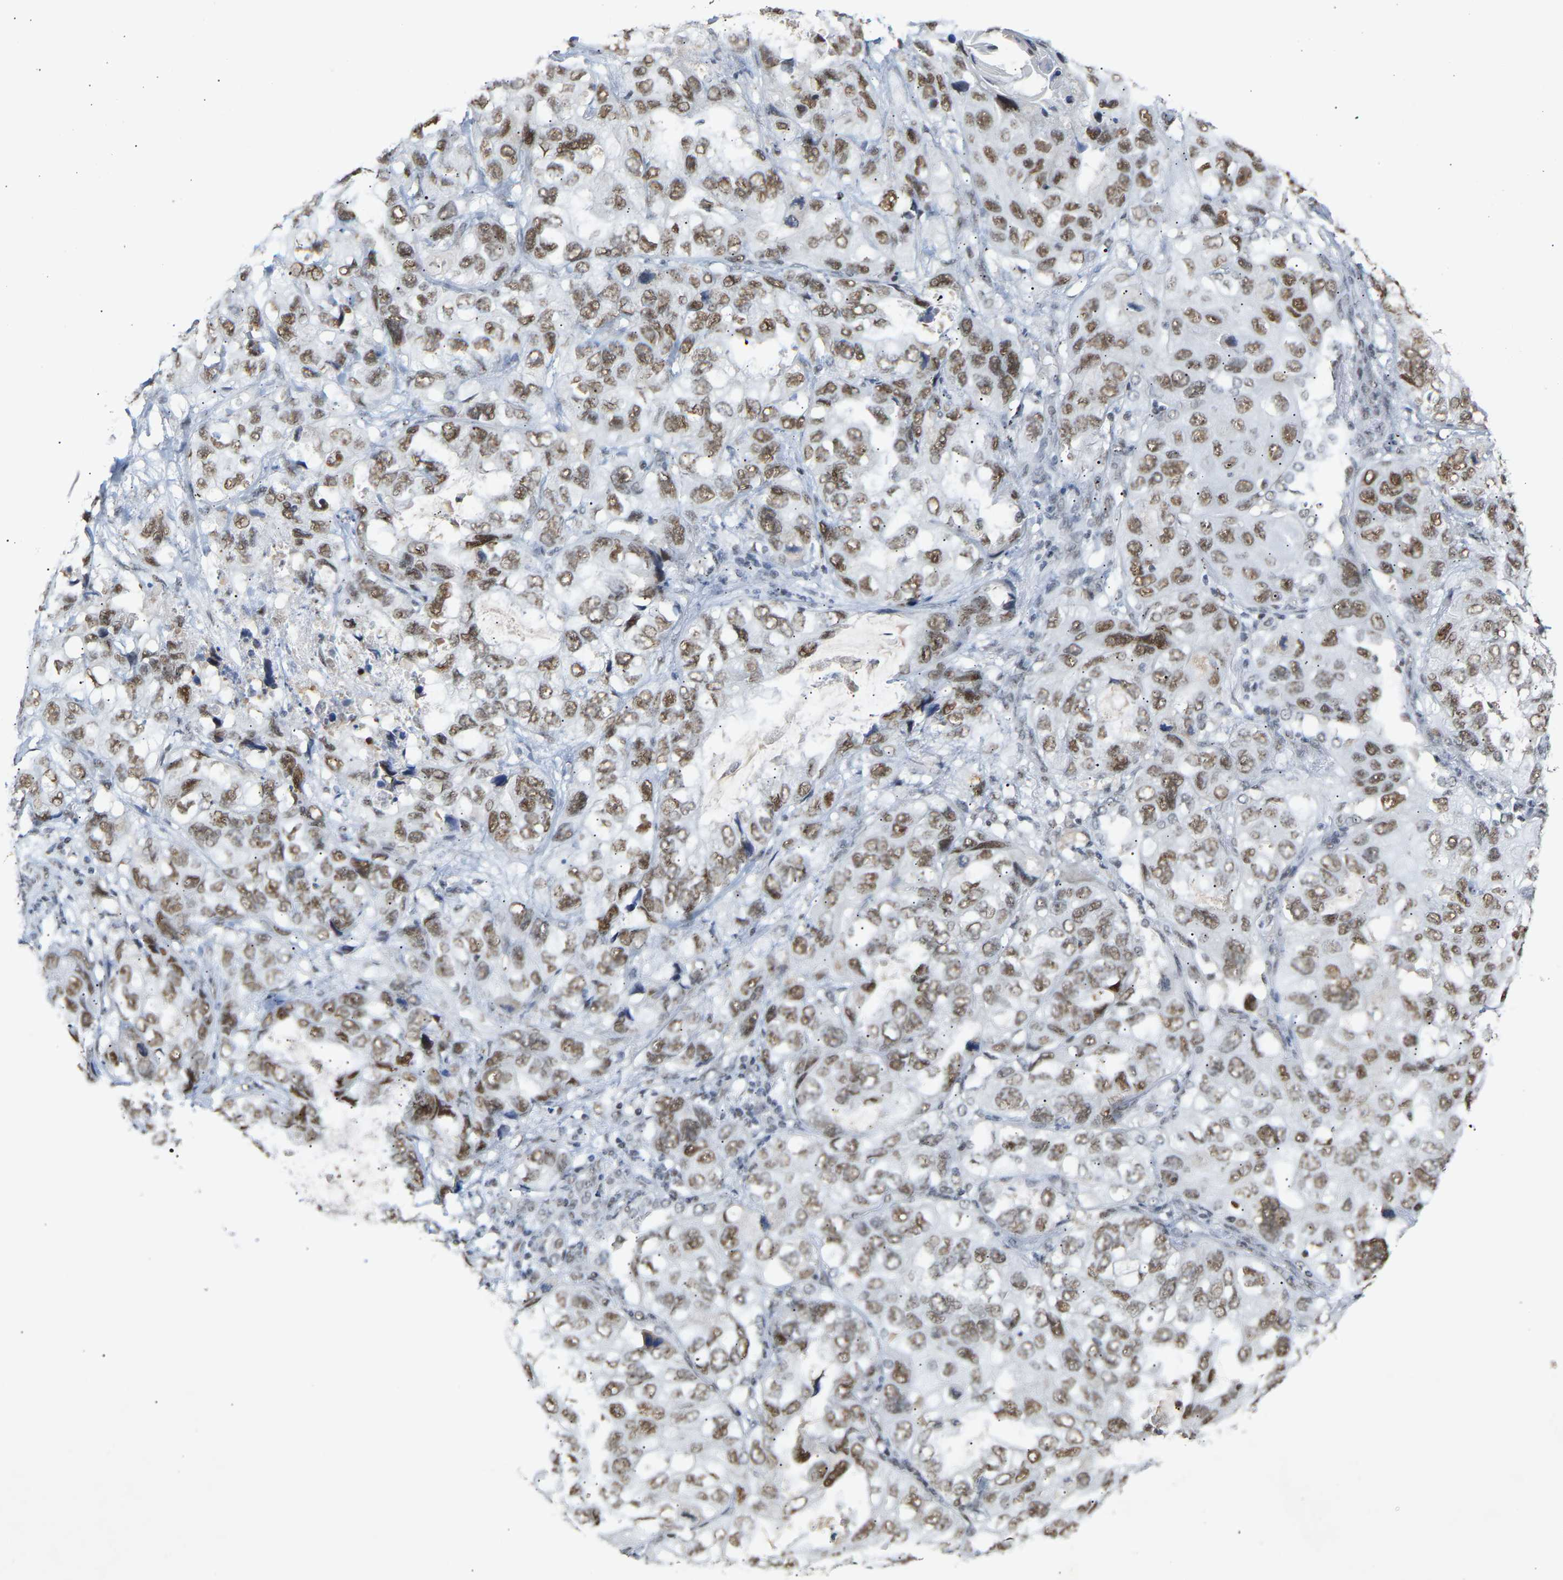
{"staining": {"intensity": "moderate", "quantity": ">75%", "location": "nuclear"}, "tissue": "lung cancer", "cell_type": "Tumor cells", "image_type": "cancer", "snomed": [{"axis": "morphology", "description": "Squamous cell carcinoma, NOS"}, {"axis": "topography", "description": "Lung"}], "caption": "This image displays immunohistochemistry (IHC) staining of human lung cancer, with medium moderate nuclear expression in about >75% of tumor cells.", "gene": "NELFB", "patient": {"sex": "female", "age": 73}}